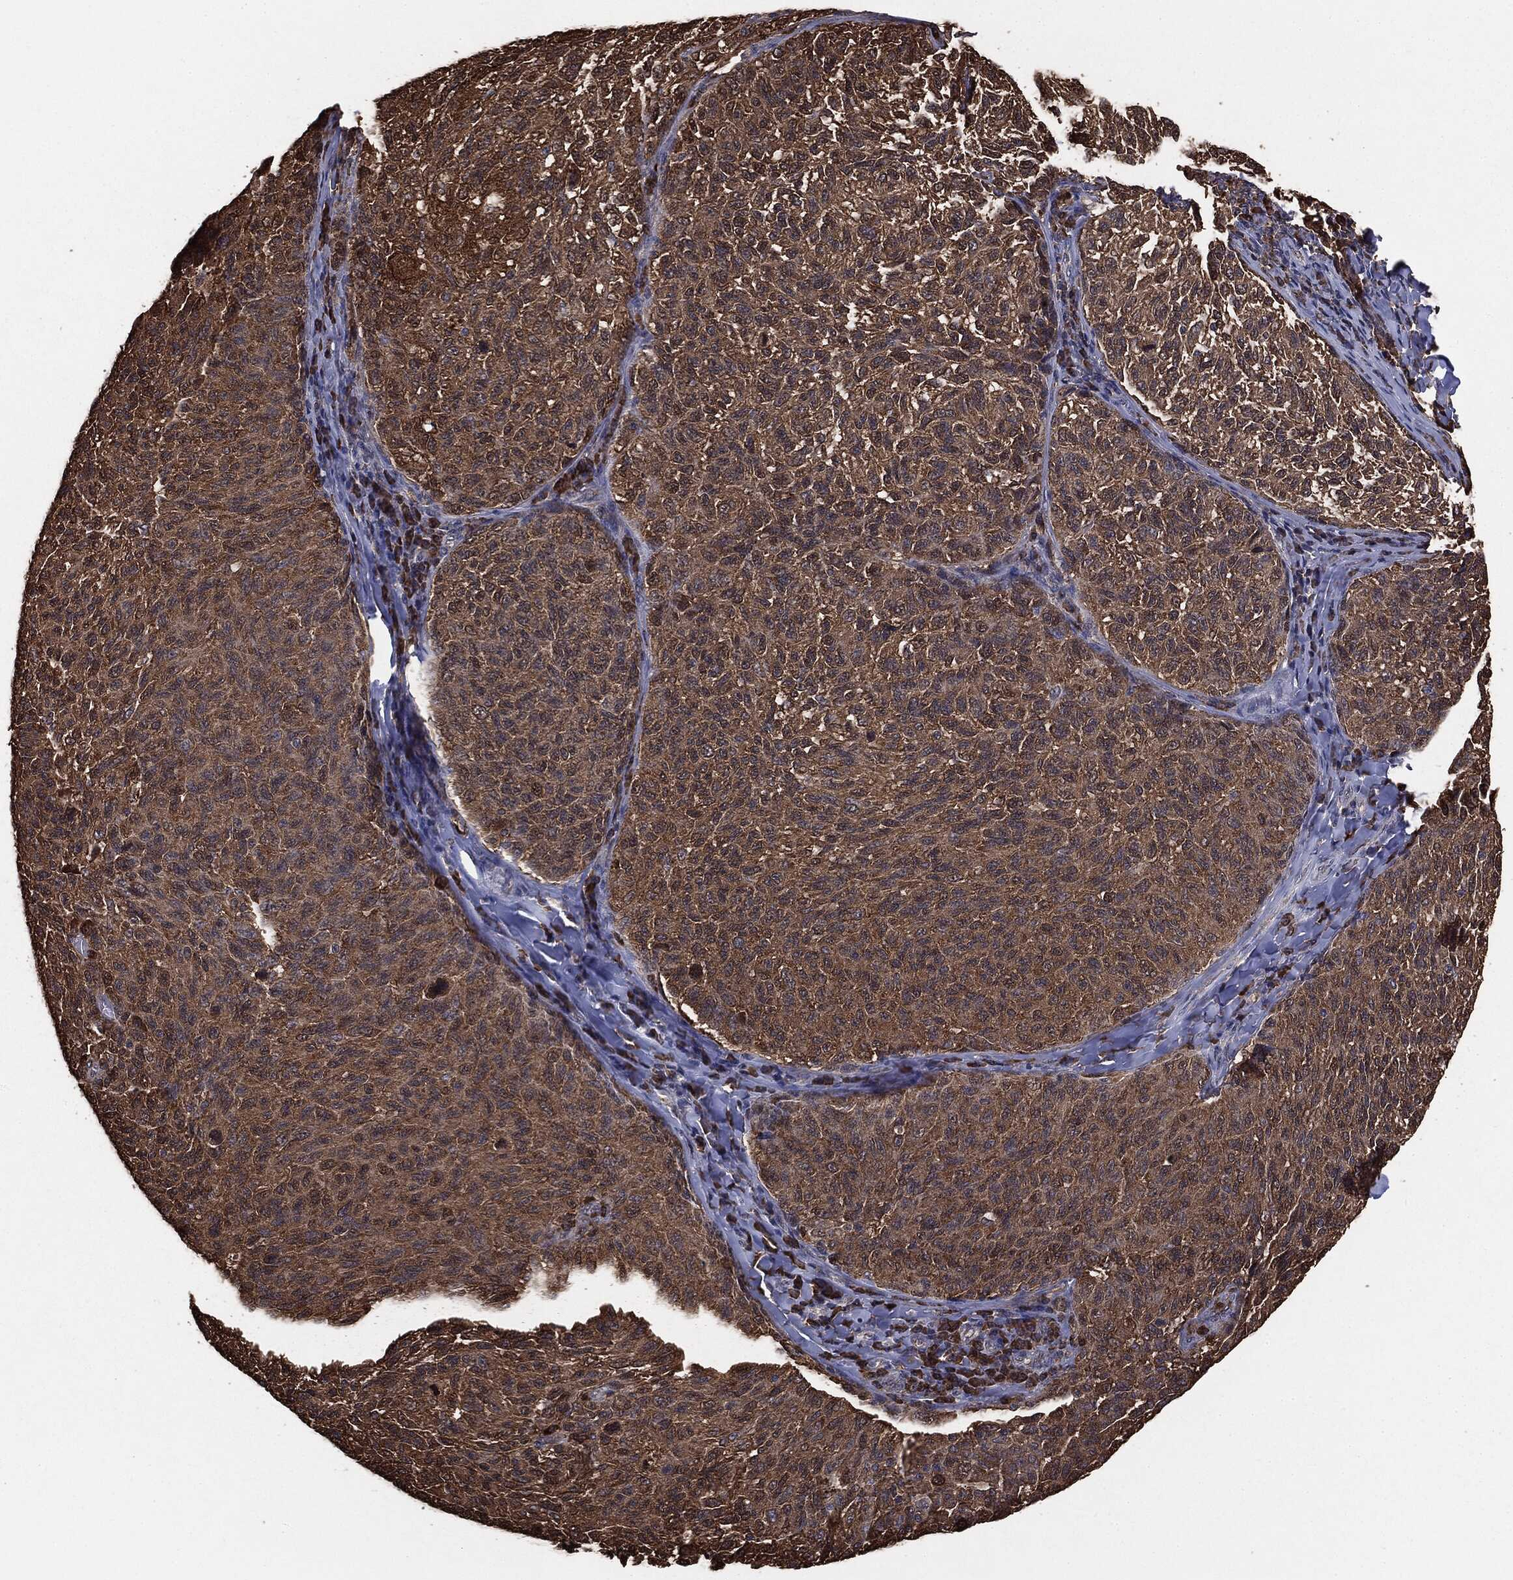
{"staining": {"intensity": "moderate", "quantity": ">75%", "location": "cytoplasmic/membranous"}, "tissue": "melanoma", "cell_type": "Tumor cells", "image_type": "cancer", "snomed": [{"axis": "morphology", "description": "Malignant melanoma, NOS"}, {"axis": "topography", "description": "Skin"}], "caption": "About >75% of tumor cells in melanoma display moderate cytoplasmic/membranous protein expression as visualized by brown immunohistochemical staining.", "gene": "NME1", "patient": {"sex": "female", "age": 73}}